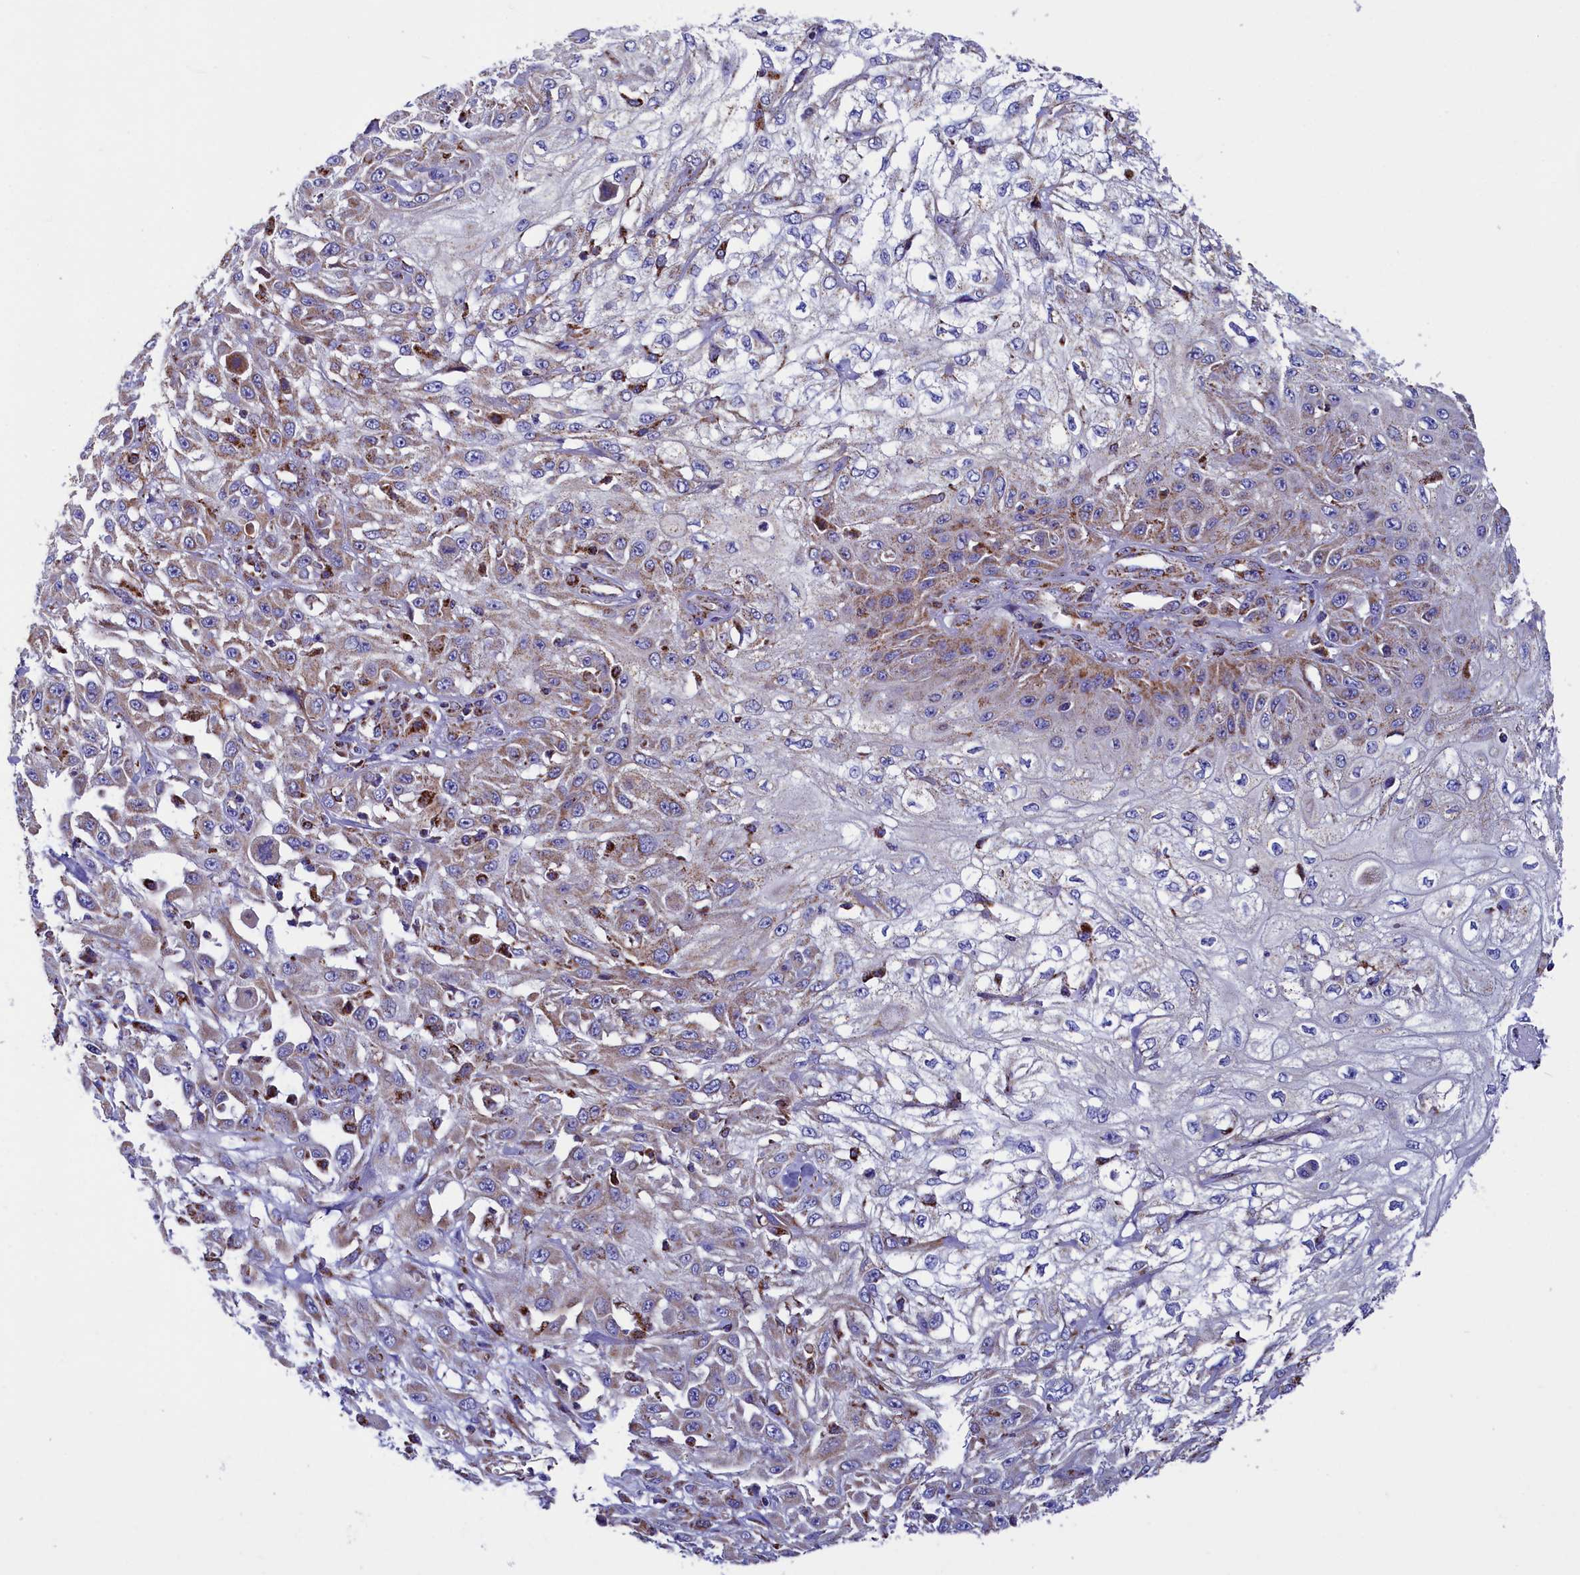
{"staining": {"intensity": "moderate", "quantity": "25%-75%", "location": "cytoplasmic/membranous"}, "tissue": "skin cancer", "cell_type": "Tumor cells", "image_type": "cancer", "snomed": [{"axis": "morphology", "description": "Squamous cell carcinoma, NOS"}, {"axis": "morphology", "description": "Squamous cell carcinoma, metastatic, NOS"}, {"axis": "topography", "description": "Skin"}, {"axis": "topography", "description": "Lymph node"}], "caption": "Tumor cells demonstrate moderate cytoplasmic/membranous expression in about 25%-75% of cells in squamous cell carcinoma (skin).", "gene": "SLC39A3", "patient": {"sex": "male", "age": 75}}